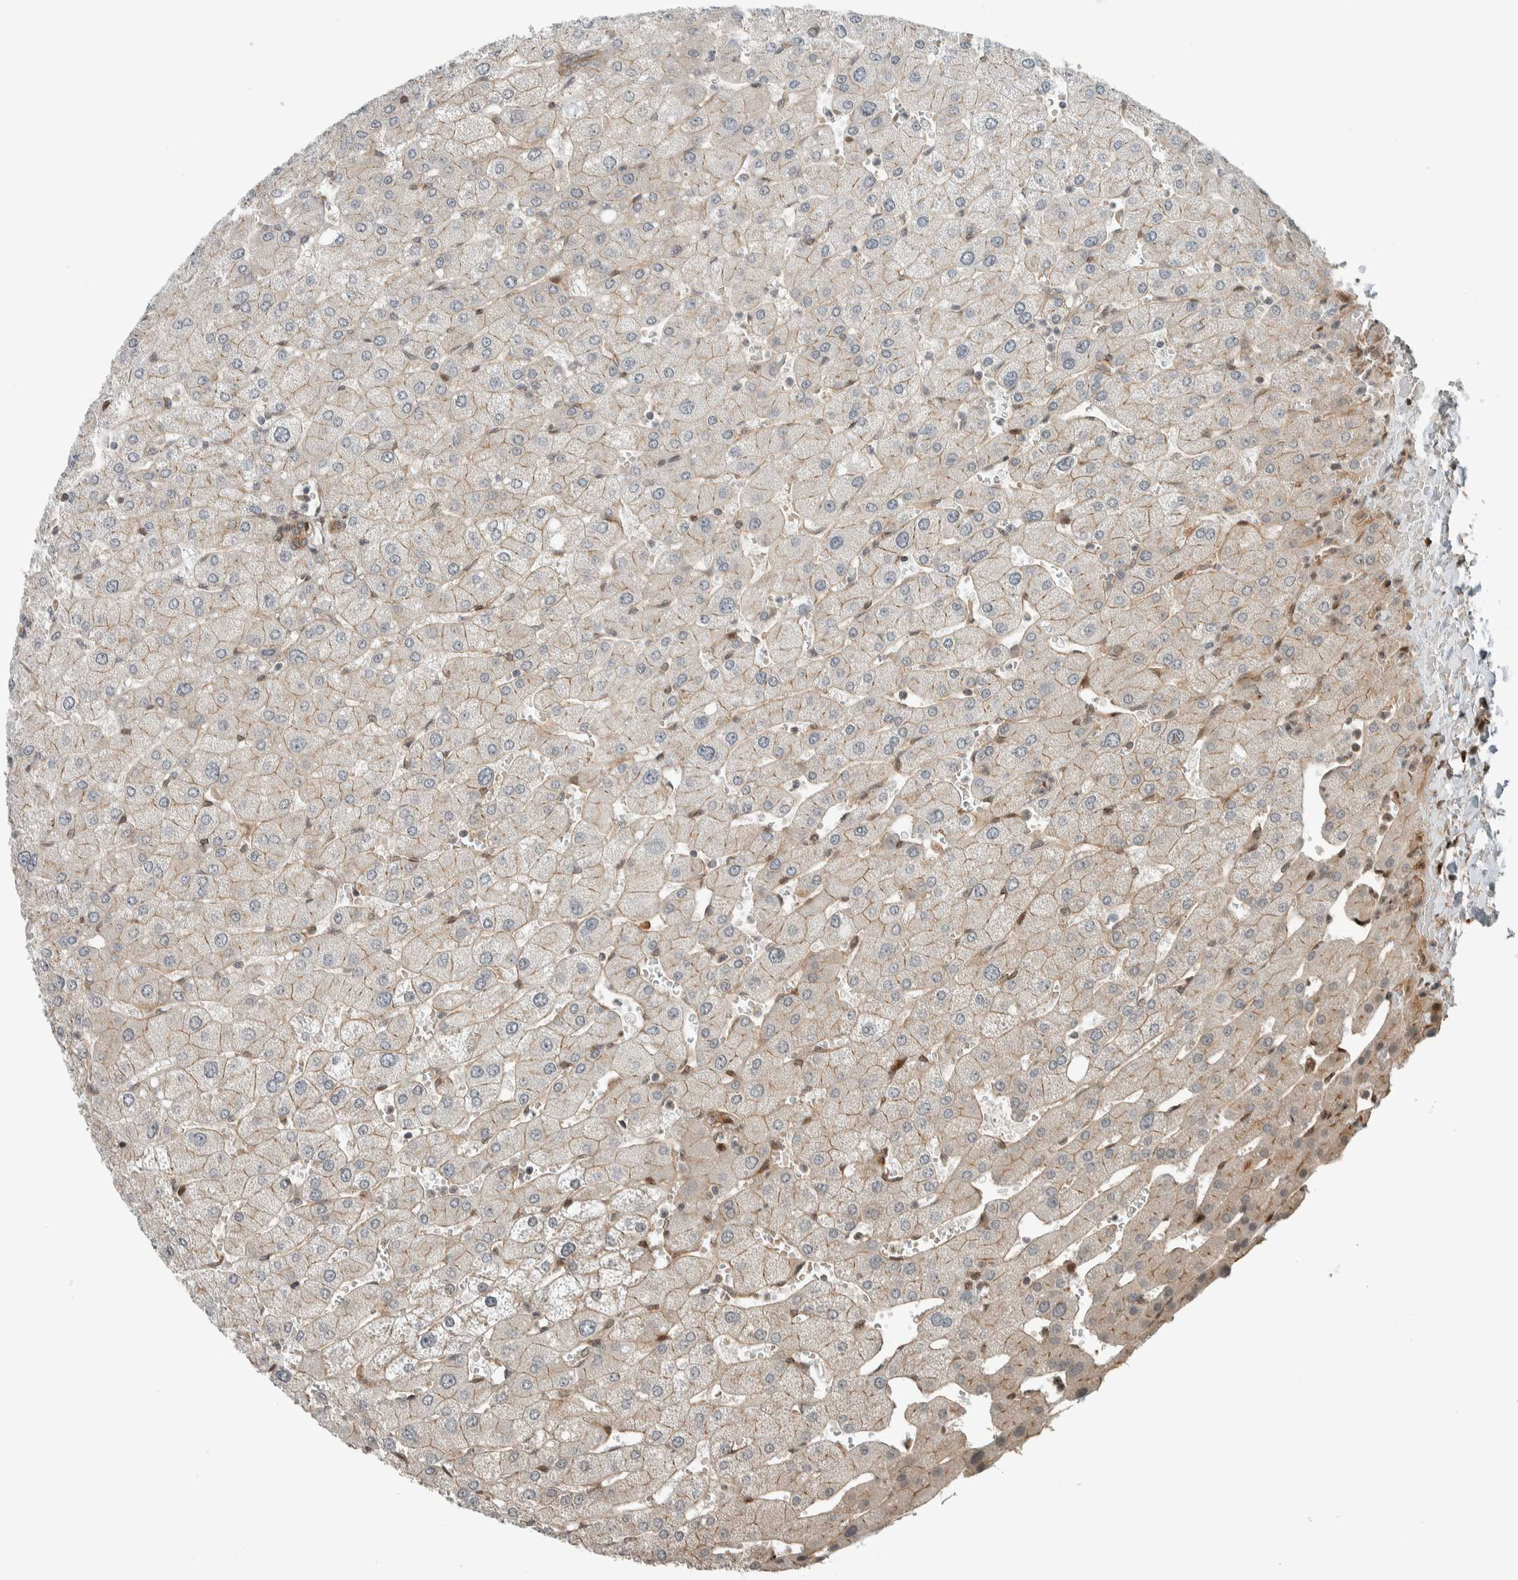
{"staining": {"intensity": "moderate", "quantity": ">75%", "location": "cytoplasmic/membranous"}, "tissue": "liver", "cell_type": "Cholangiocytes", "image_type": "normal", "snomed": [{"axis": "morphology", "description": "Normal tissue, NOS"}, {"axis": "topography", "description": "Liver"}], "caption": "Brown immunohistochemical staining in unremarkable human liver reveals moderate cytoplasmic/membranous positivity in about >75% of cholangiocytes.", "gene": "STXBP4", "patient": {"sex": "male", "age": 55}}